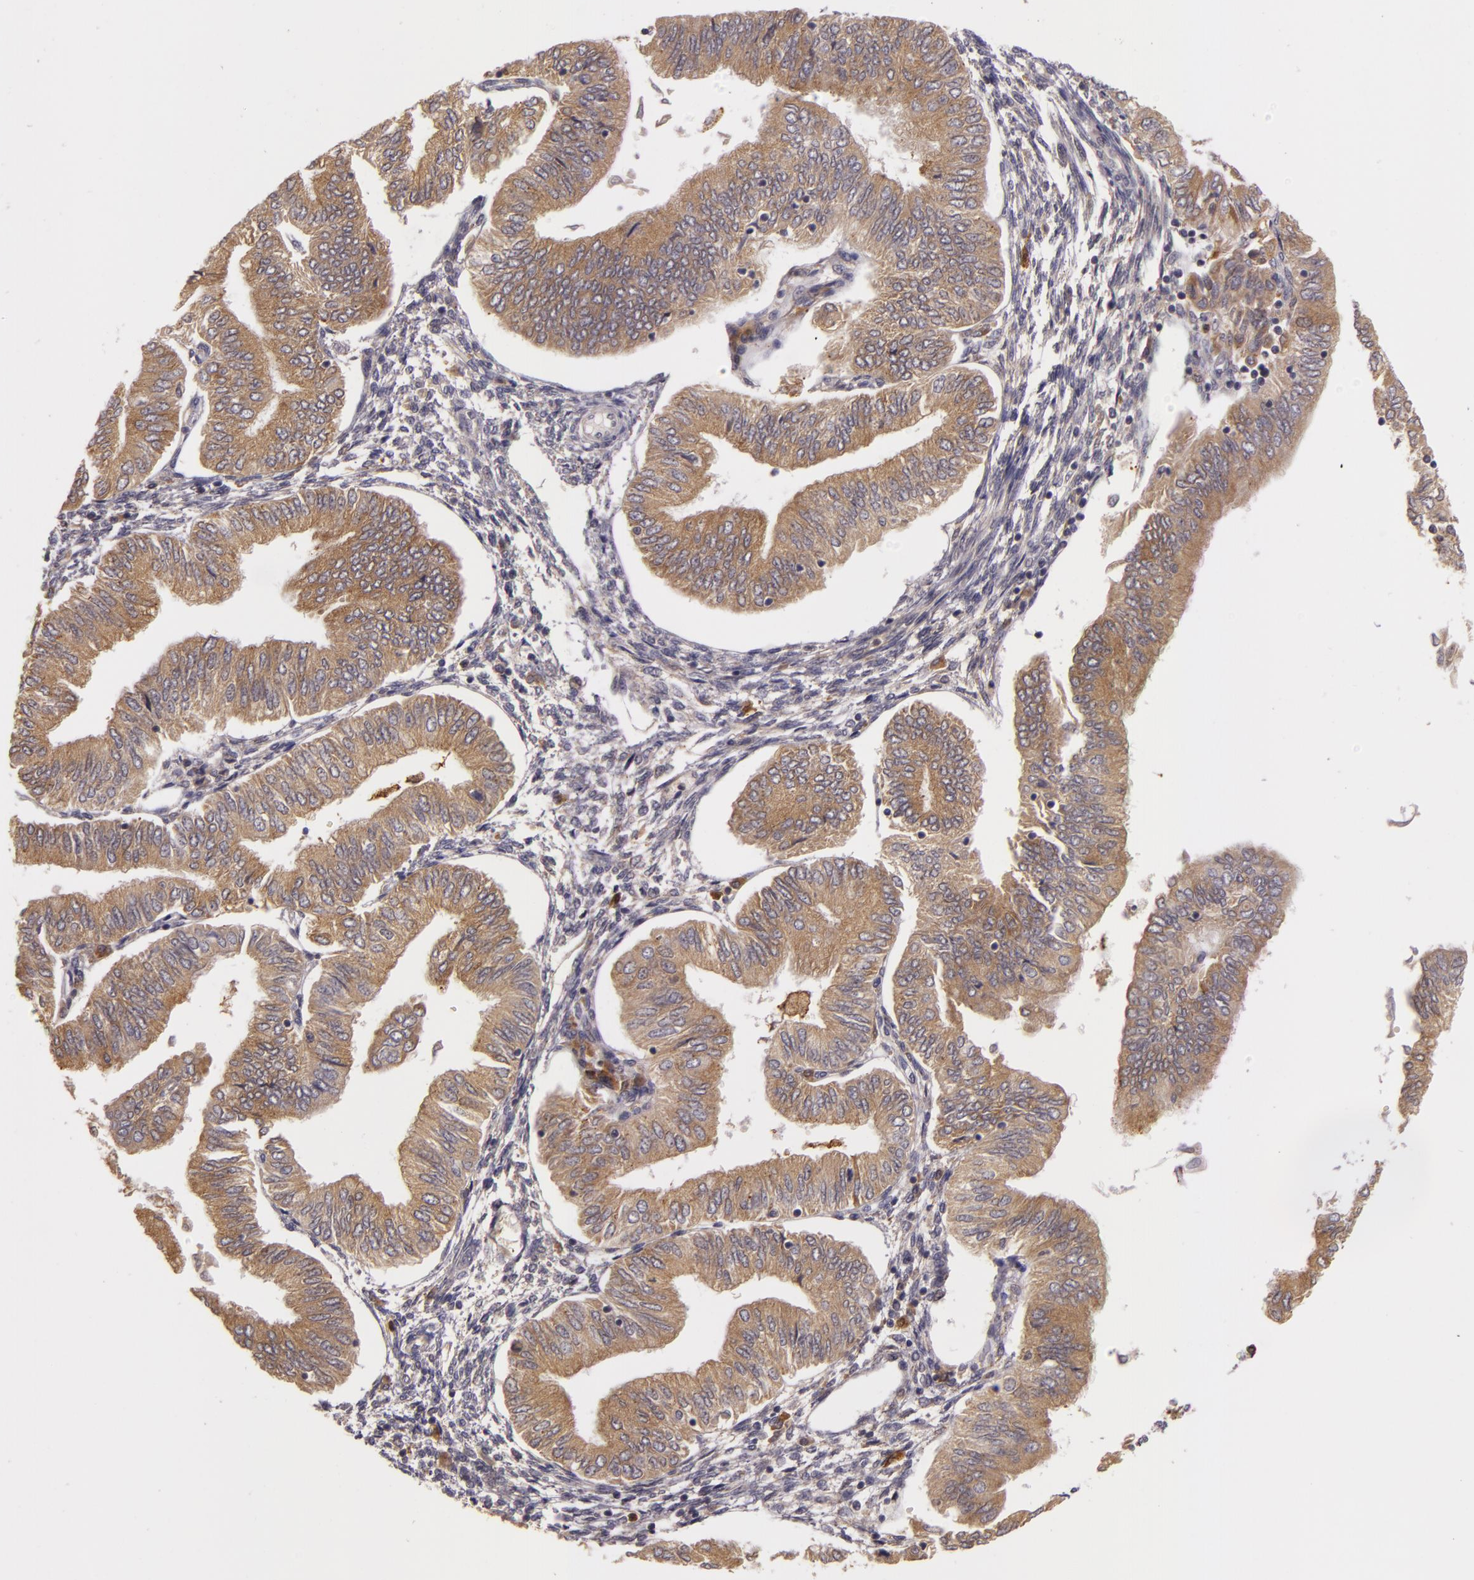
{"staining": {"intensity": "moderate", "quantity": ">75%", "location": "cytoplasmic/membranous"}, "tissue": "endometrial cancer", "cell_type": "Tumor cells", "image_type": "cancer", "snomed": [{"axis": "morphology", "description": "Adenocarcinoma, NOS"}, {"axis": "topography", "description": "Endometrium"}], "caption": "Protein expression analysis of endometrial cancer demonstrates moderate cytoplasmic/membranous positivity in approximately >75% of tumor cells. (DAB IHC with brightfield microscopy, high magnification).", "gene": "PPP1R3F", "patient": {"sex": "female", "age": 51}}